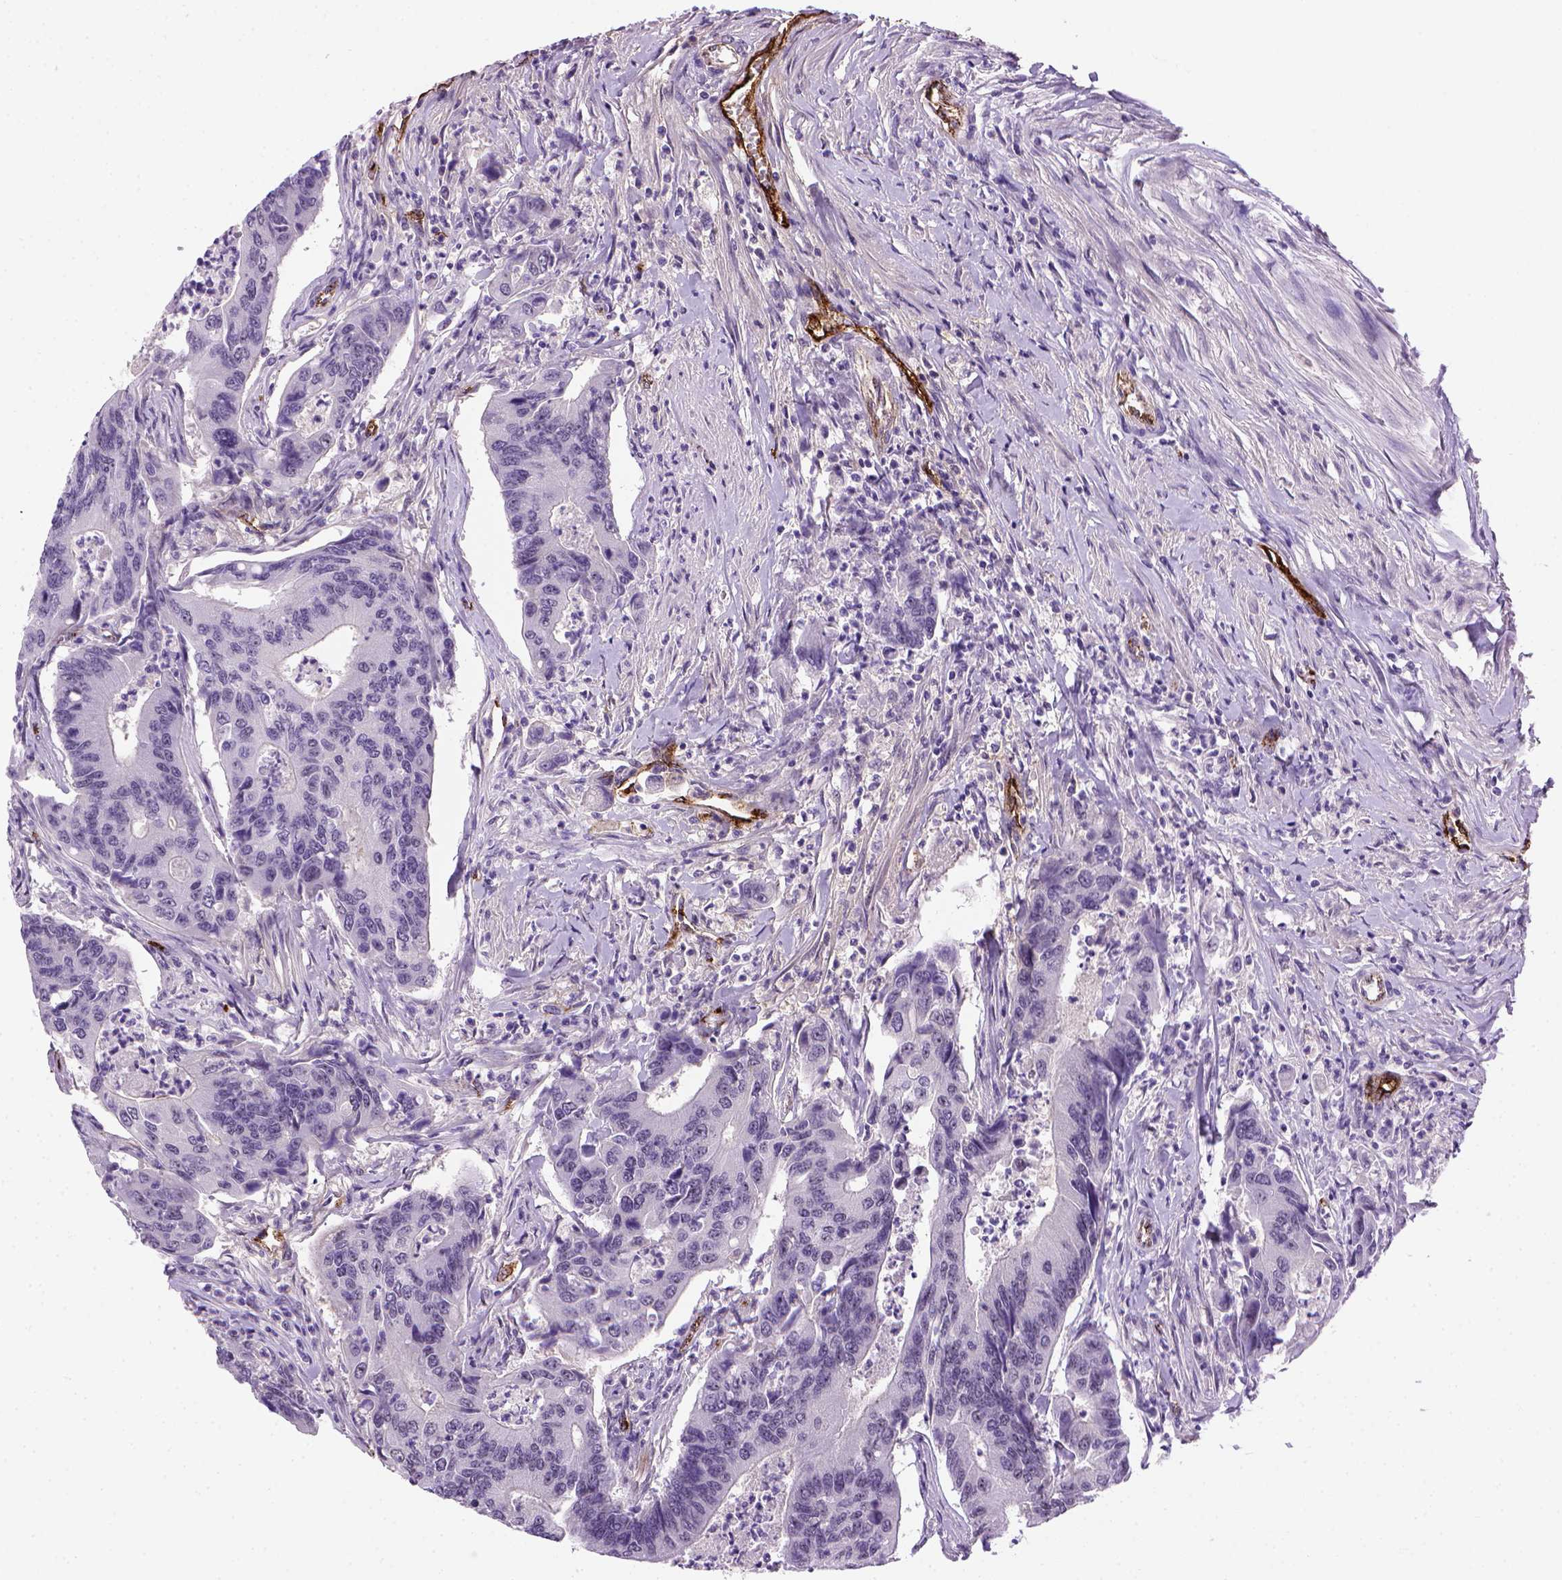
{"staining": {"intensity": "negative", "quantity": "none", "location": "none"}, "tissue": "colorectal cancer", "cell_type": "Tumor cells", "image_type": "cancer", "snomed": [{"axis": "morphology", "description": "Adenocarcinoma, NOS"}, {"axis": "topography", "description": "Colon"}], "caption": "IHC micrograph of neoplastic tissue: adenocarcinoma (colorectal) stained with DAB reveals no significant protein positivity in tumor cells.", "gene": "VWF", "patient": {"sex": "female", "age": 67}}